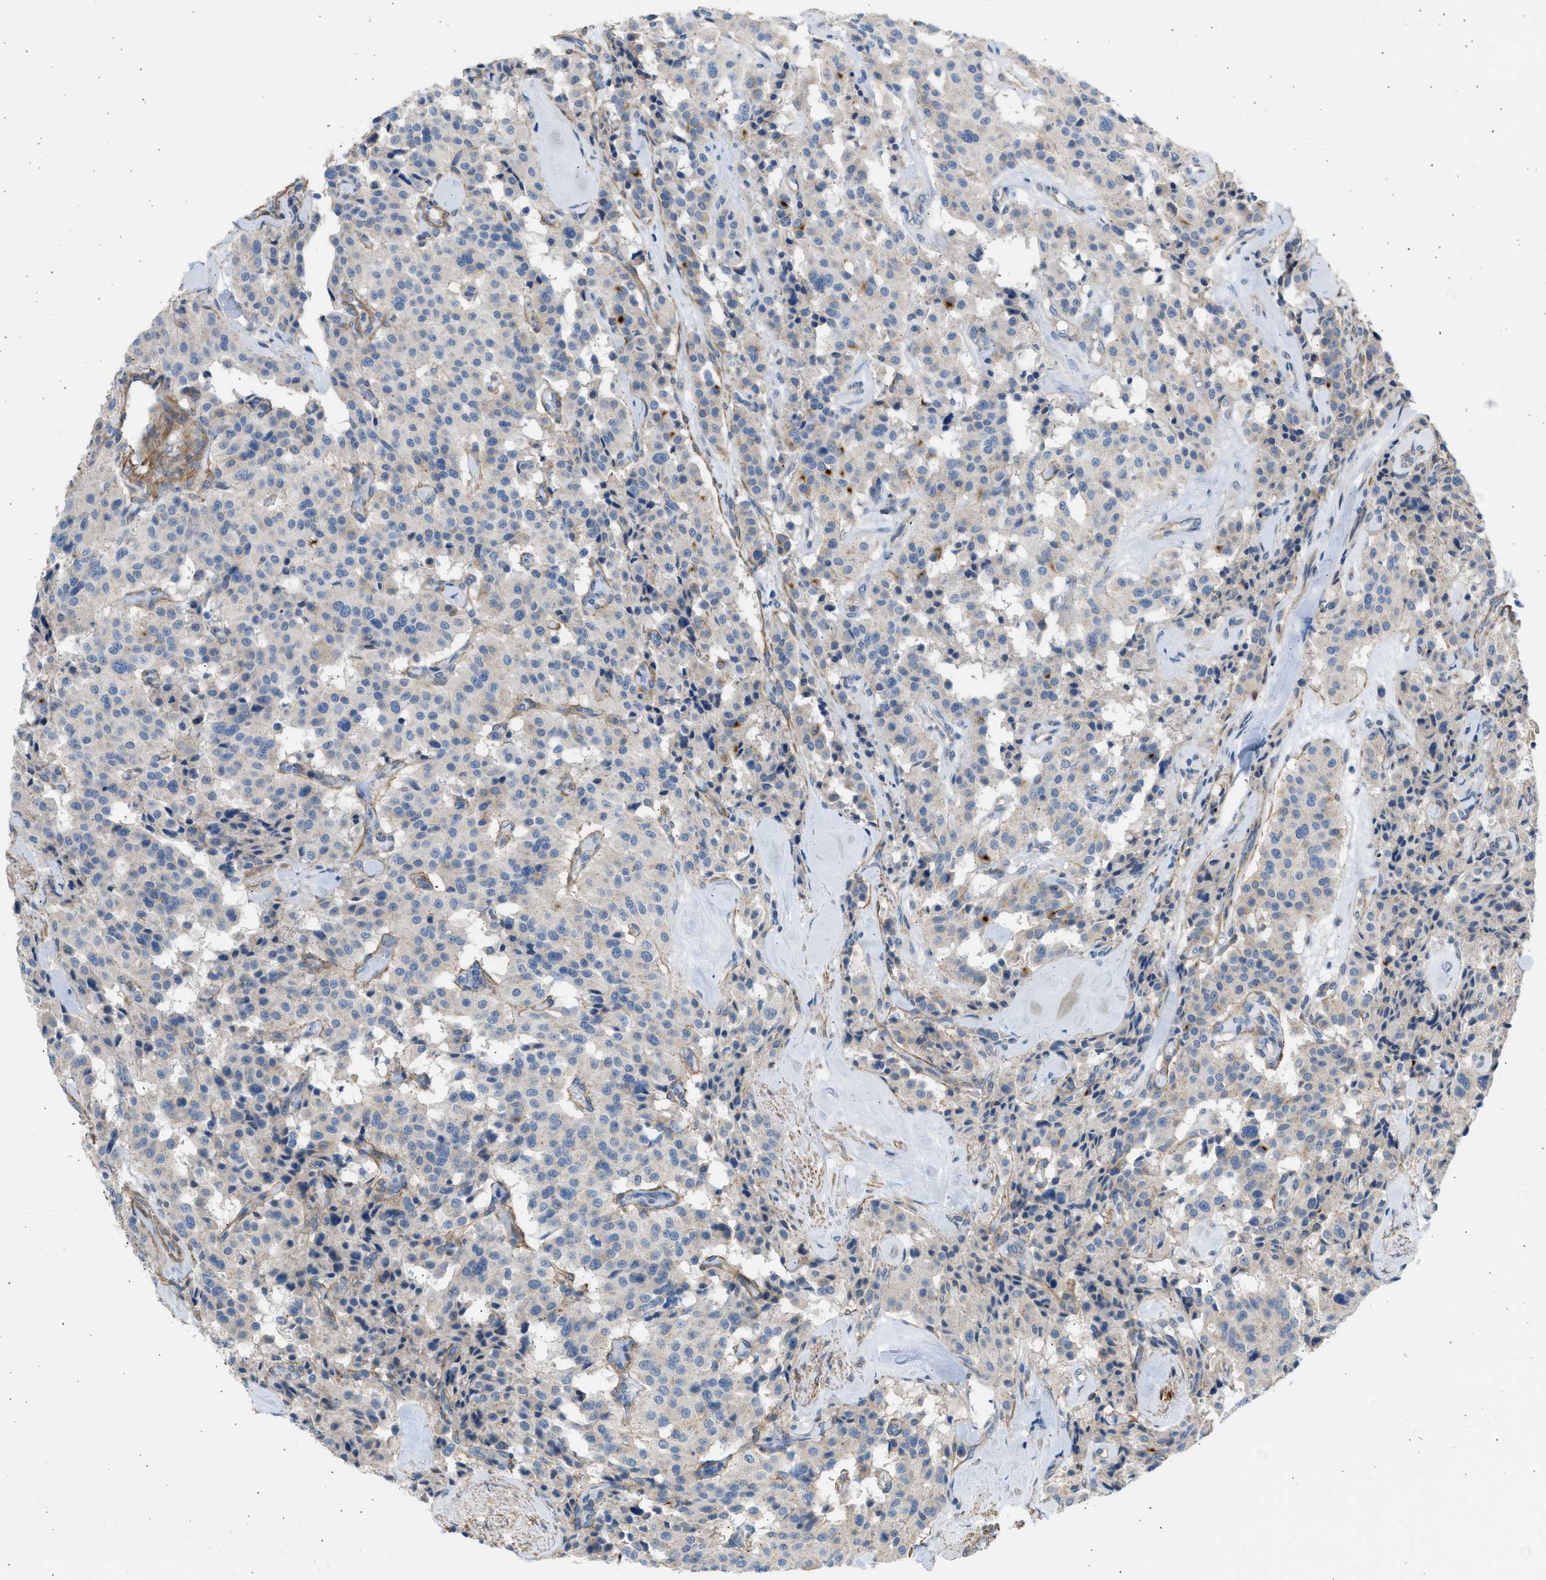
{"staining": {"intensity": "negative", "quantity": "none", "location": "none"}, "tissue": "carcinoid", "cell_type": "Tumor cells", "image_type": "cancer", "snomed": [{"axis": "morphology", "description": "Carcinoid, malignant, NOS"}, {"axis": "topography", "description": "Lung"}], "caption": "This is an IHC image of human carcinoid. There is no expression in tumor cells.", "gene": "PCNX3", "patient": {"sex": "male", "age": 30}}